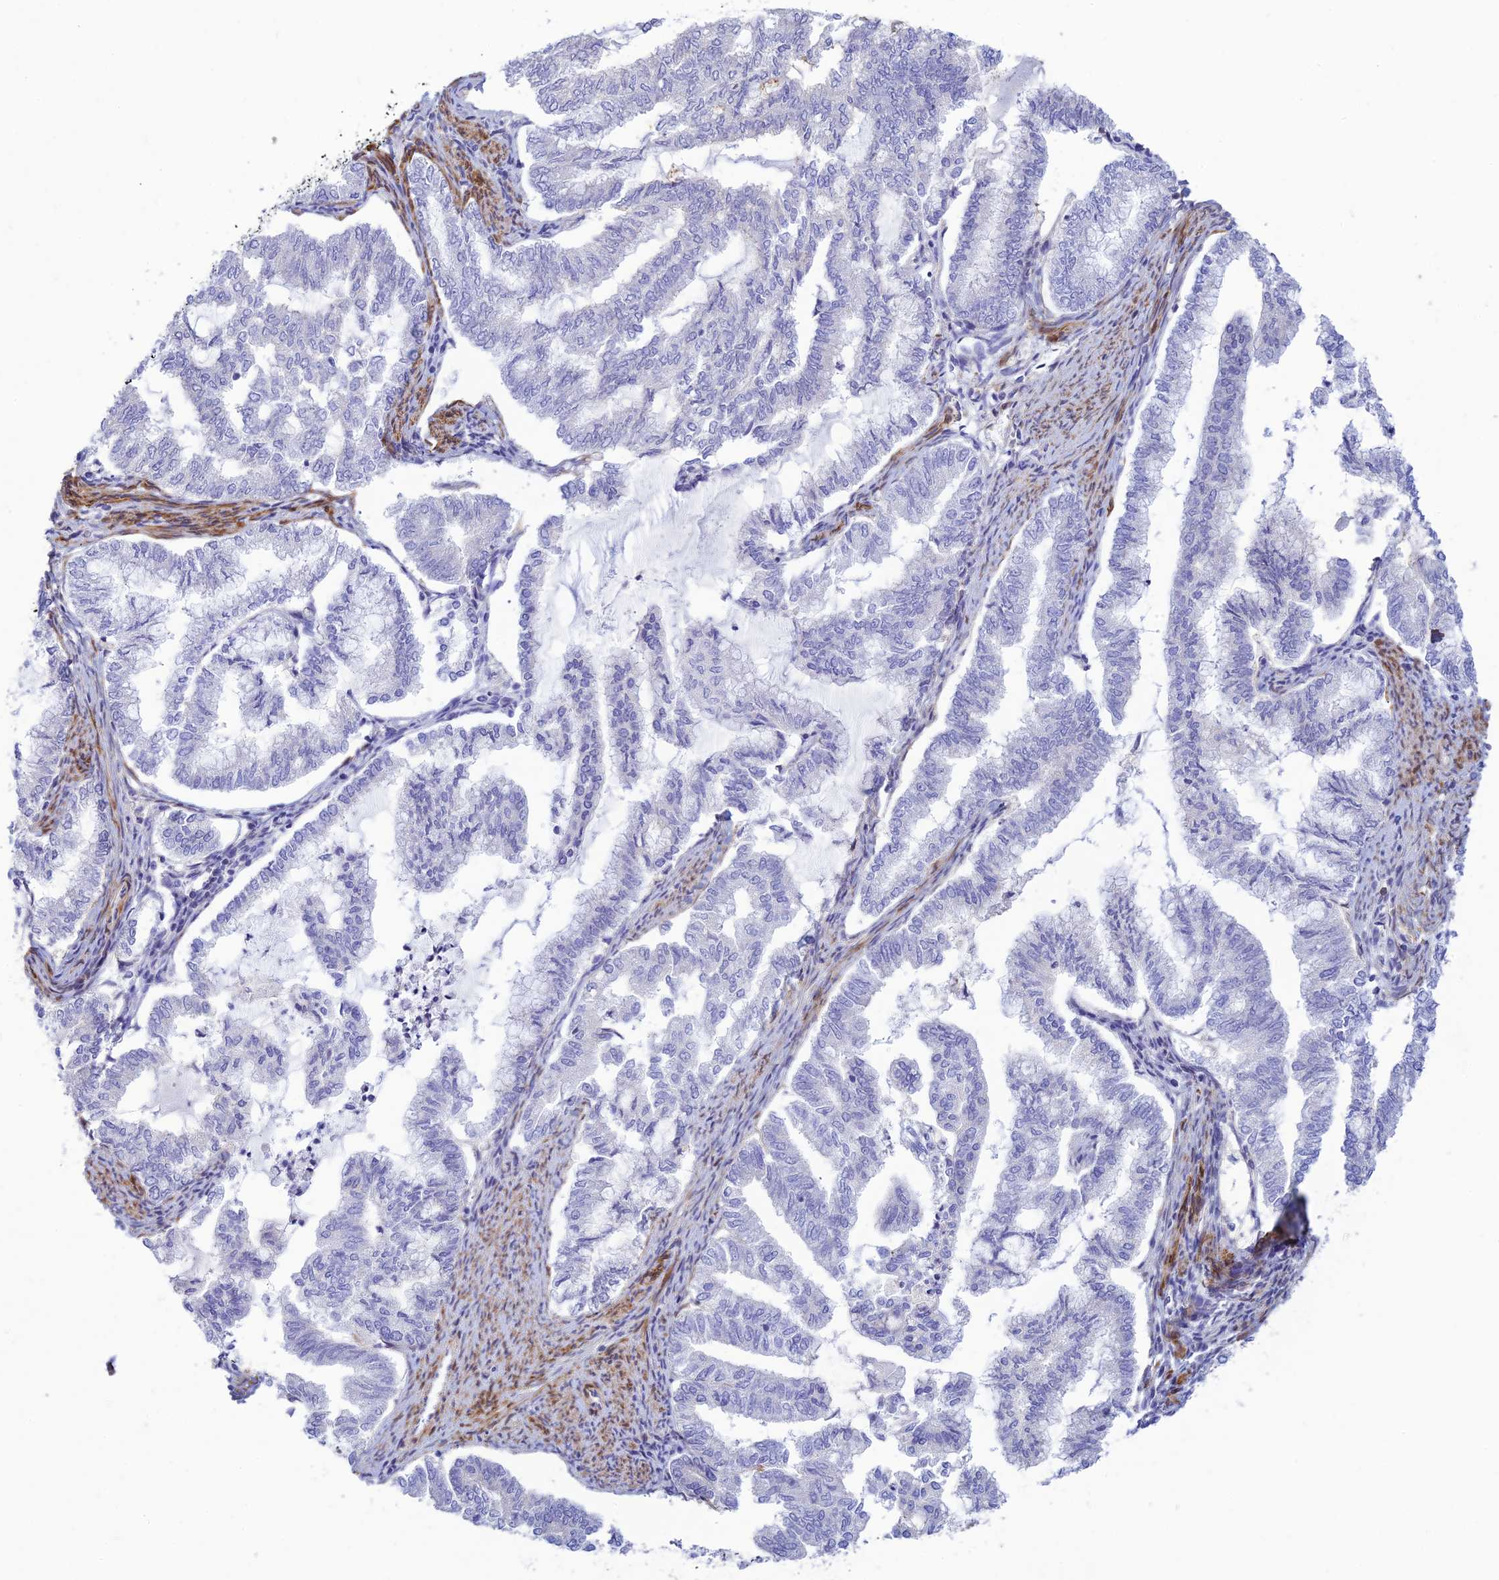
{"staining": {"intensity": "negative", "quantity": "none", "location": "none"}, "tissue": "endometrial cancer", "cell_type": "Tumor cells", "image_type": "cancer", "snomed": [{"axis": "morphology", "description": "Adenocarcinoma, NOS"}, {"axis": "topography", "description": "Endometrium"}], "caption": "Adenocarcinoma (endometrial) was stained to show a protein in brown. There is no significant staining in tumor cells. (Brightfield microscopy of DAB (3,3'-diaminobenzidine) immunohistochemistry at high magnification).", "gene": "FBXW4", "patient": {"sex": "female", "age": 79}}